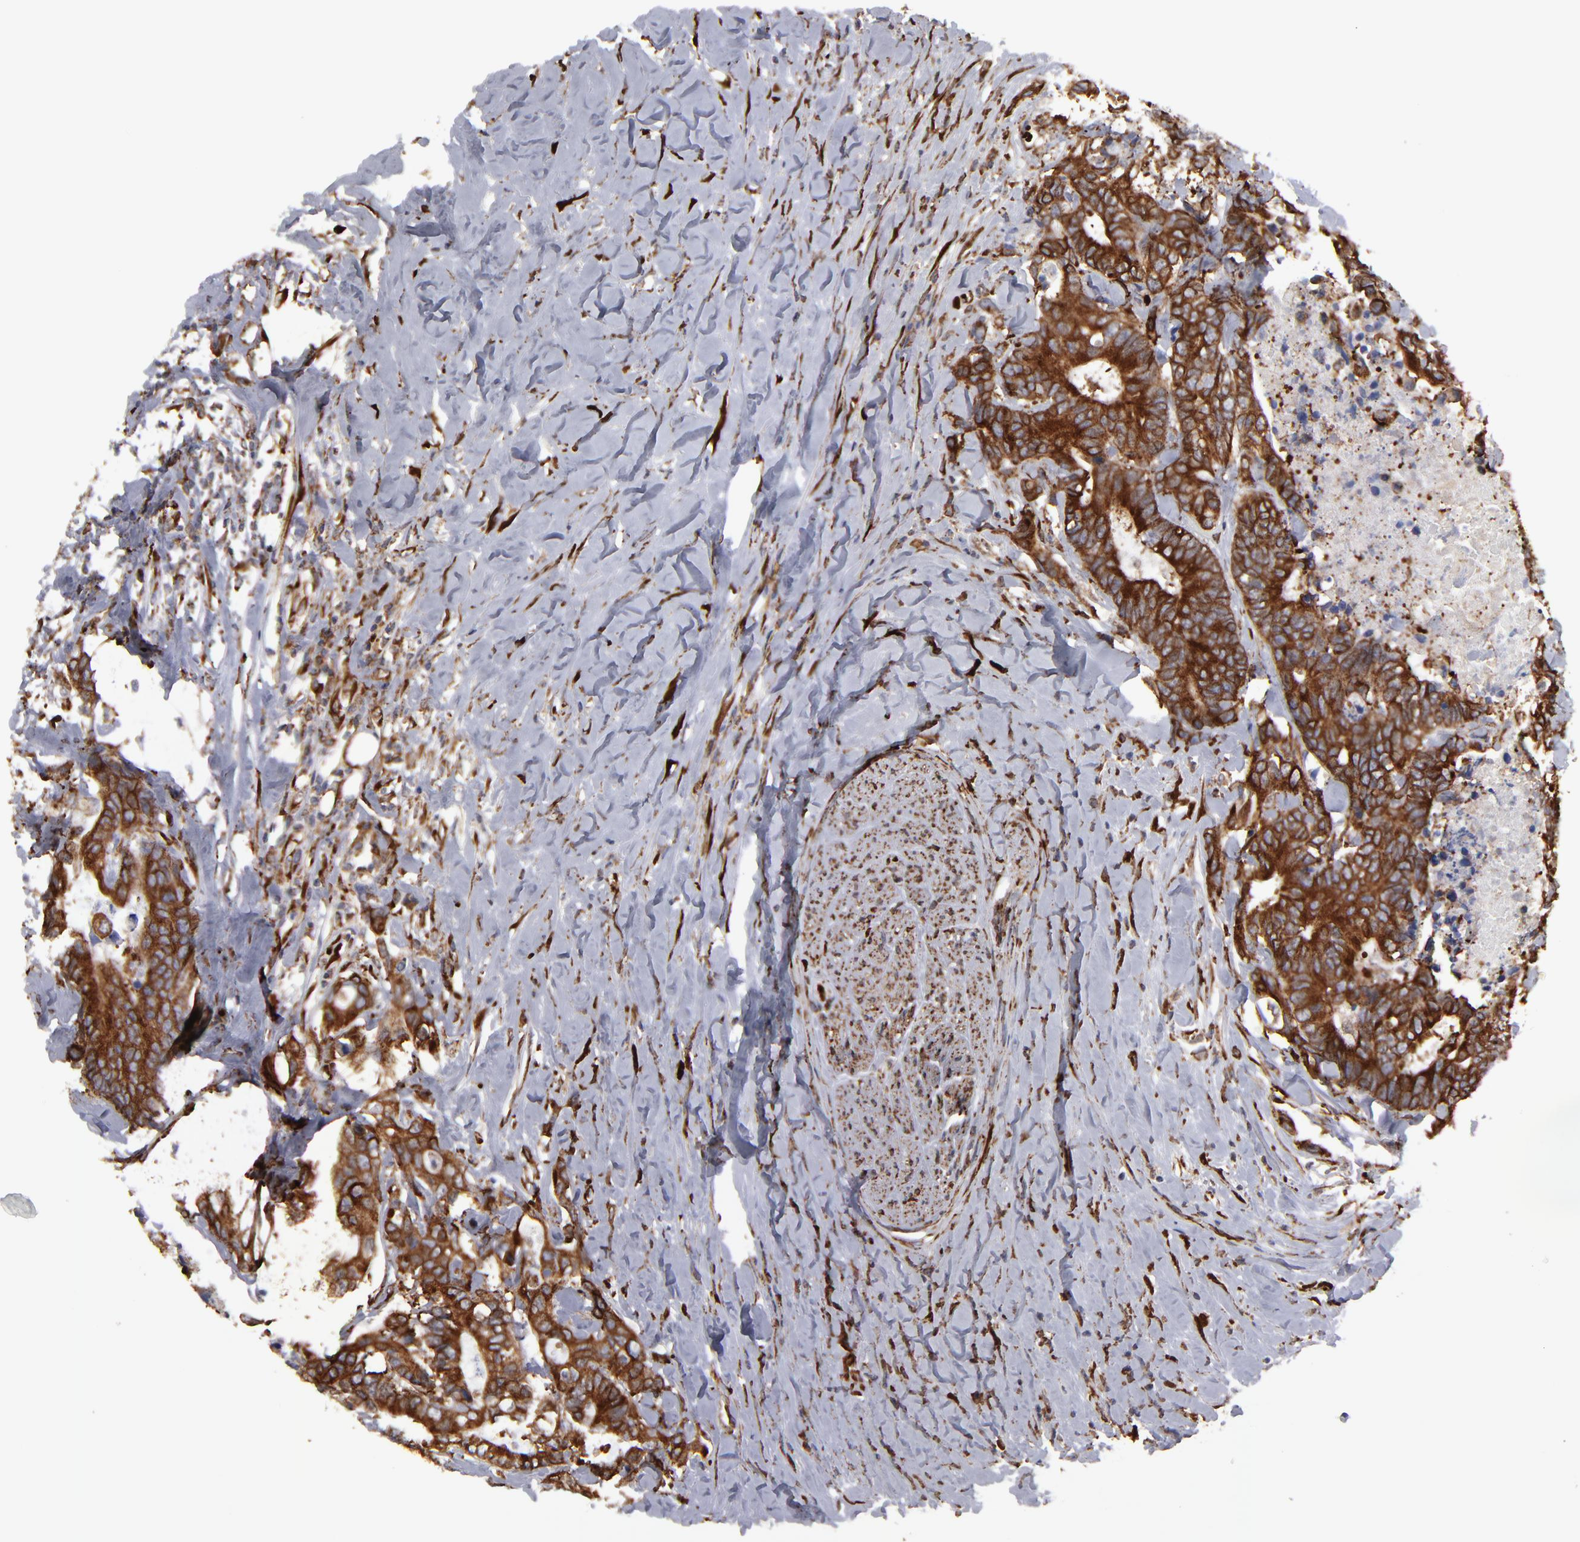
{"staining": {"intensity": "strong", "quantity": ">75%", "location": "cytoplasmic/membranous"}, "tissue": "colorectal cancer", "cell_type": "Tumor cells", "image_type": "cancer", "snomed": [{"axis": "morphology", "description": "Adenocarcinoma, NOS"}, {"axis": "topography", "description": "Rectum"}], "caption": "DAB immunohistochemical staining of colorectal adenocarcinoma reveals strong cytoplasmic/membranous protein staining in approximately >75% of tumor cells.", "gene": "KTN1", "patient": {"sex": "male", "age": 55}}